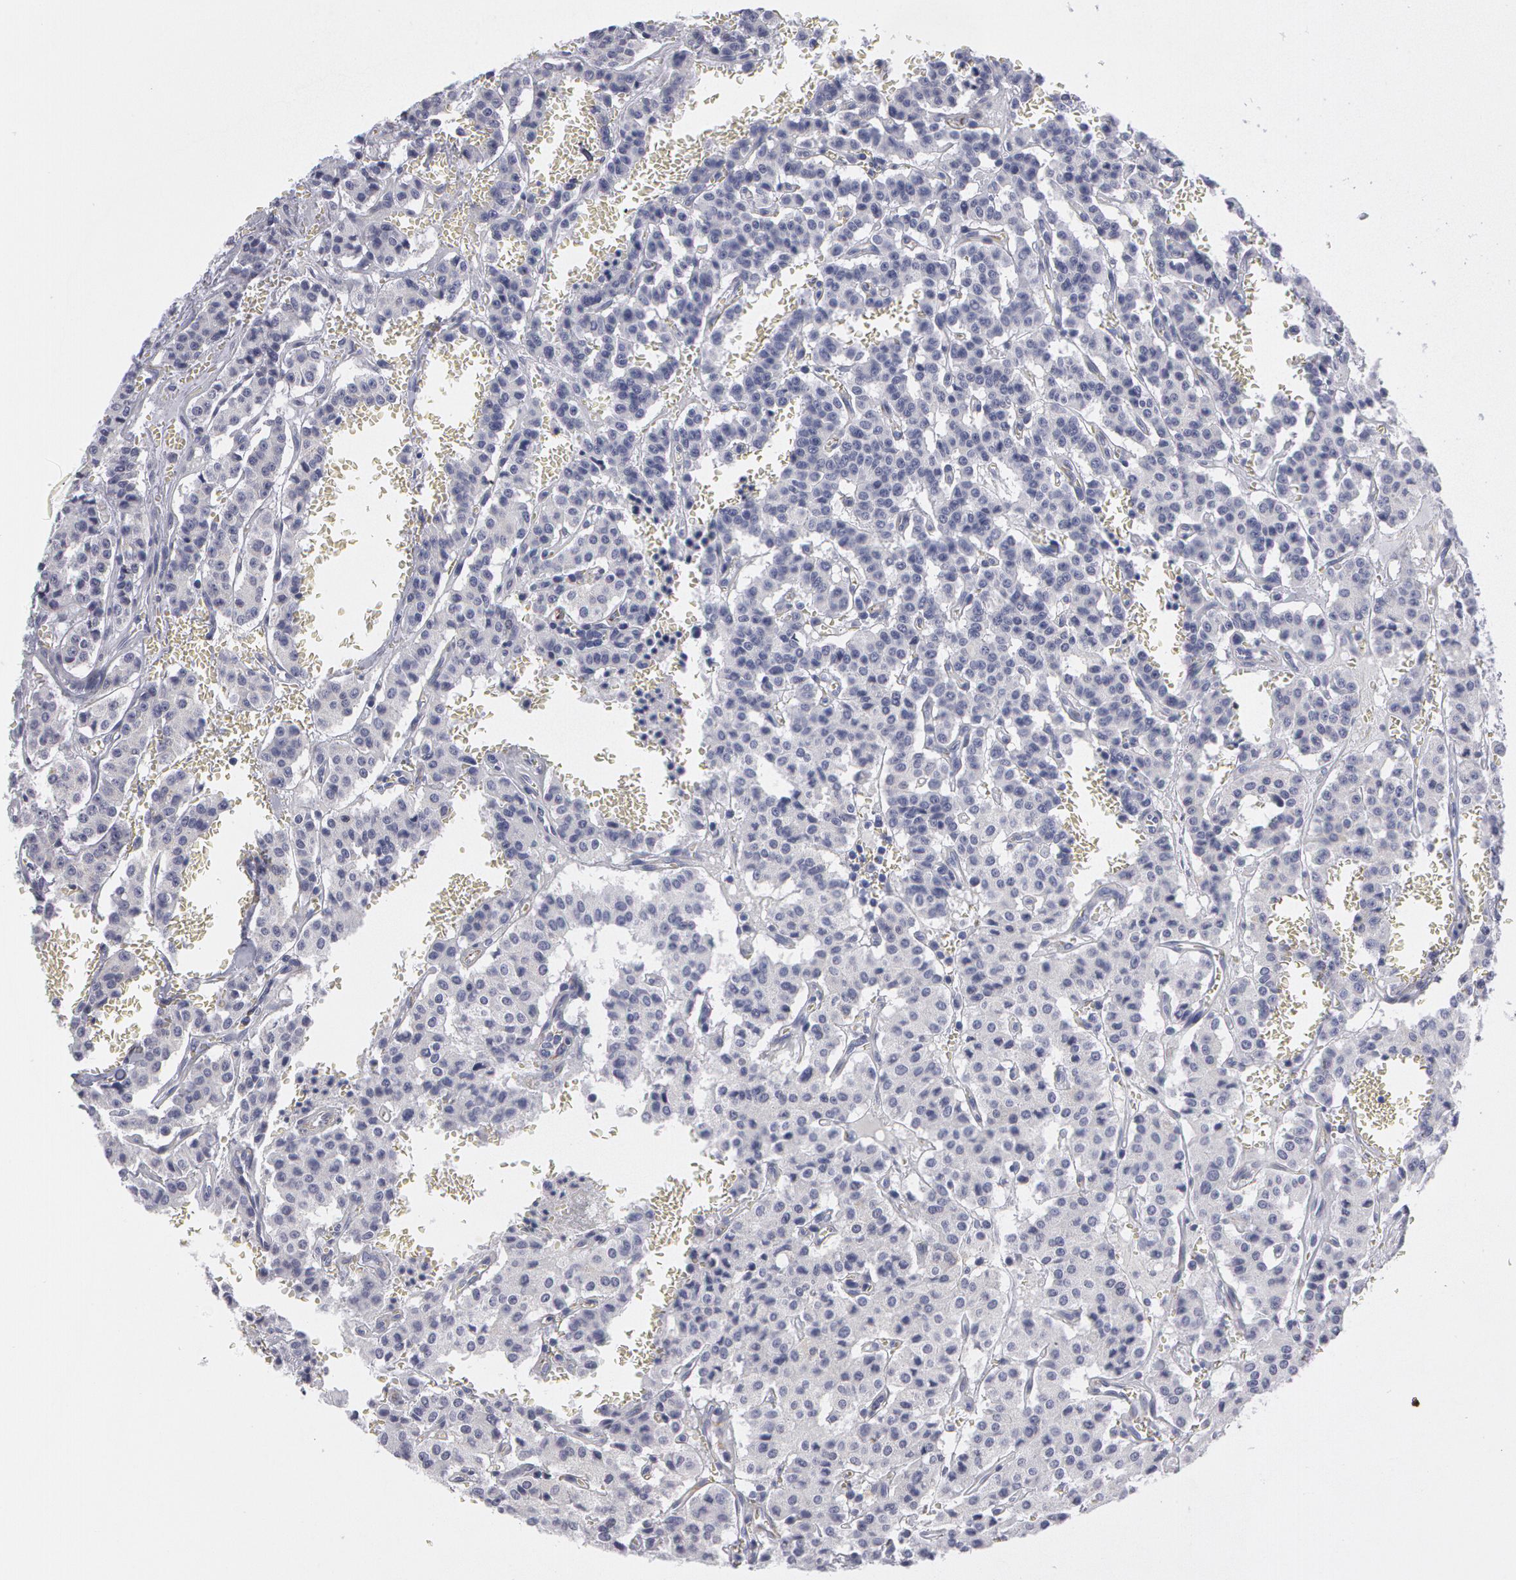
{"staining": {"intensity": "negative", "quantity": "none", "location": "none"}, "tissue": "carcinoid", "cell_type": "Tumor cells", "image_type": "cancer", "snomed": [{"axis": "morphology", "description": "Carcinoid, malignant, NOS"}, {"axis": "topography", "description": "Bronchus"}], "caption": "A micrograph of human carcinoid is negative for staining in tumor cells.", "gene": "SMC1B", "patient": {"sex": "male", "age": 55}}